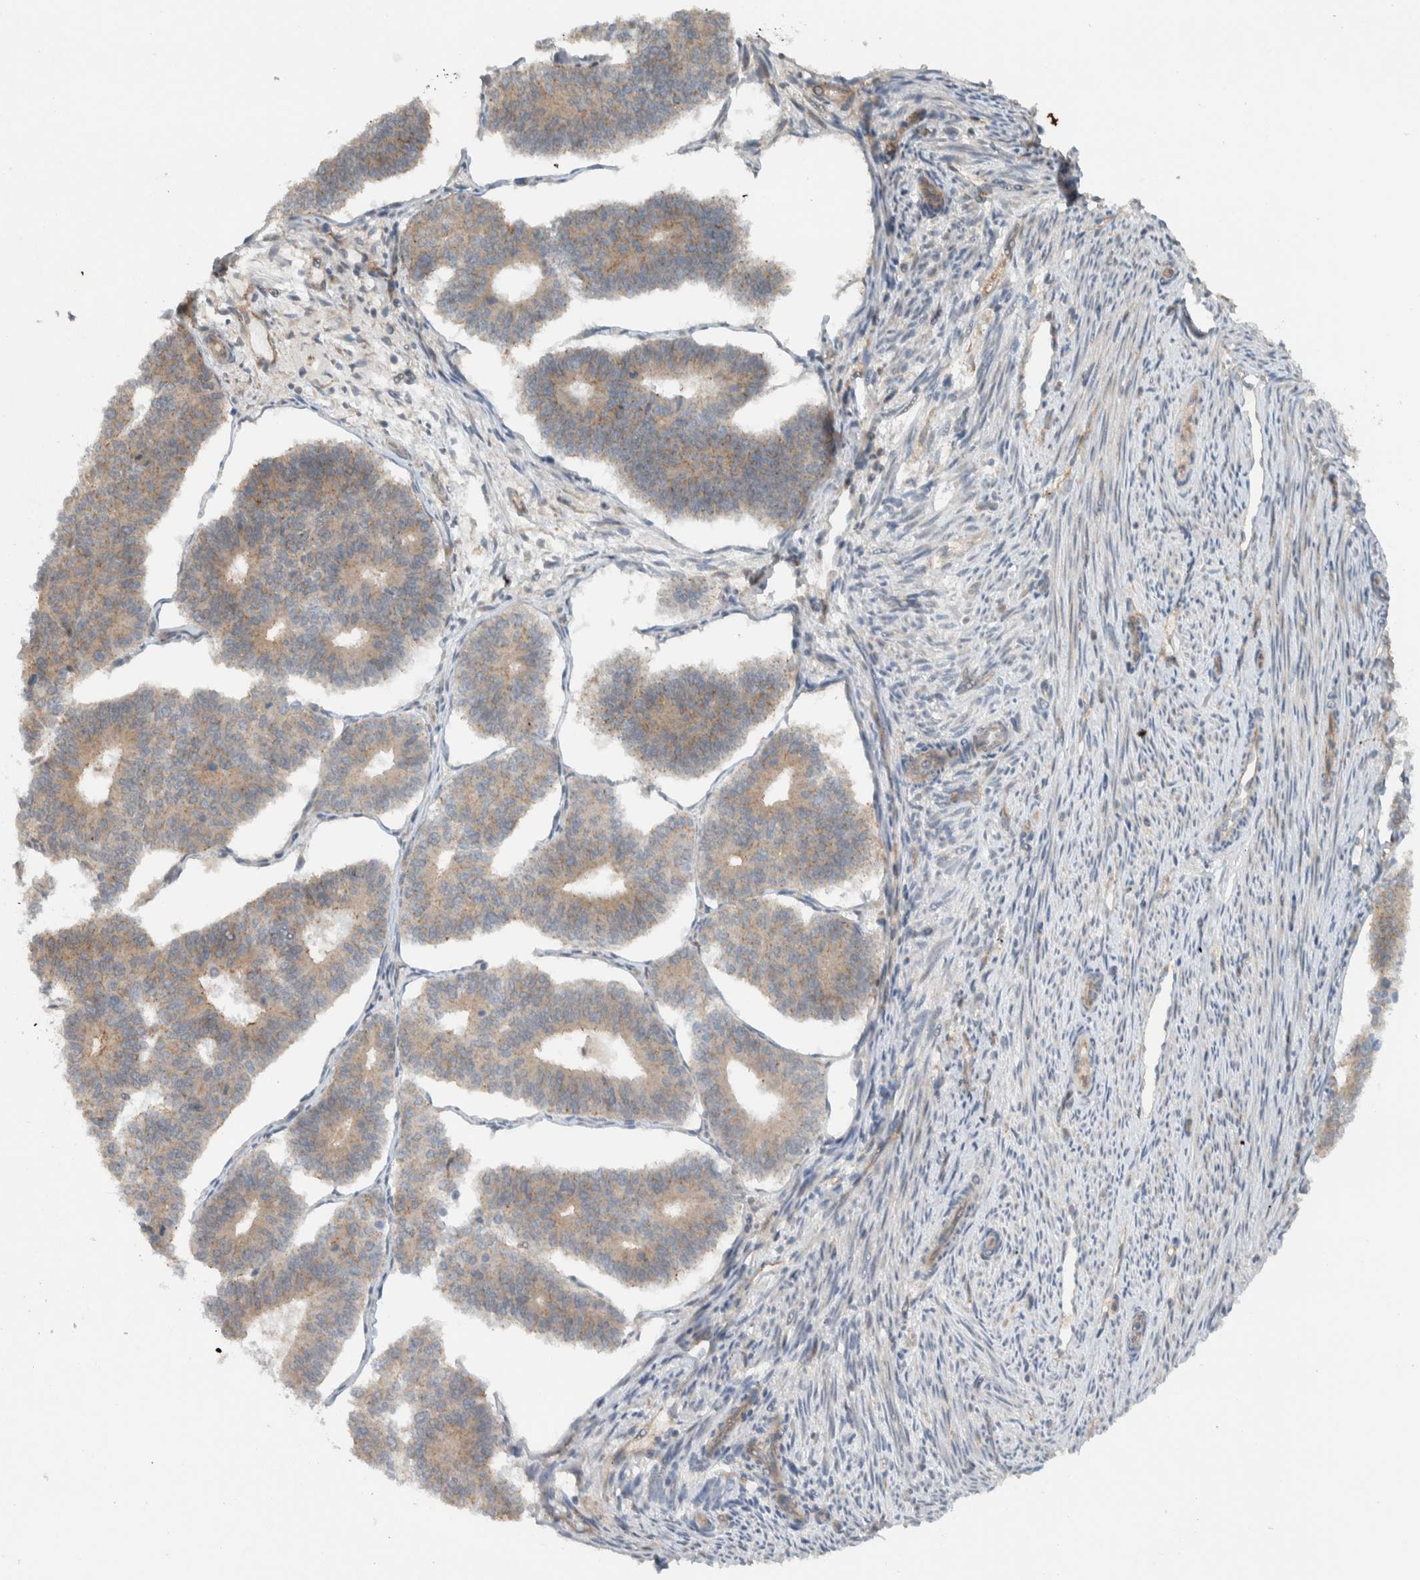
{"staining": {"intensity": "weak", "quantity": "25%-75%", "location": "cytoplasmic/membranous"}, "tissue": "endometrial cancer", "cell_type": "Tumor cells", "image_type": "cancer", "snomed": [{"axis": "morphology", "description": "Adenocarcinoma, NOS"}, {"axis": "topography", "description": "Endometrium"}], "caption": "About 25%-75% of tumor cells in human endometrial cancer (adenocarcinoma) show weak cytoplasmic/membranous protein positivity as visualized by brown immunohistochemical staining.", "gene": "KLHL6", "patient": {"sex": "female", "age": 70}}